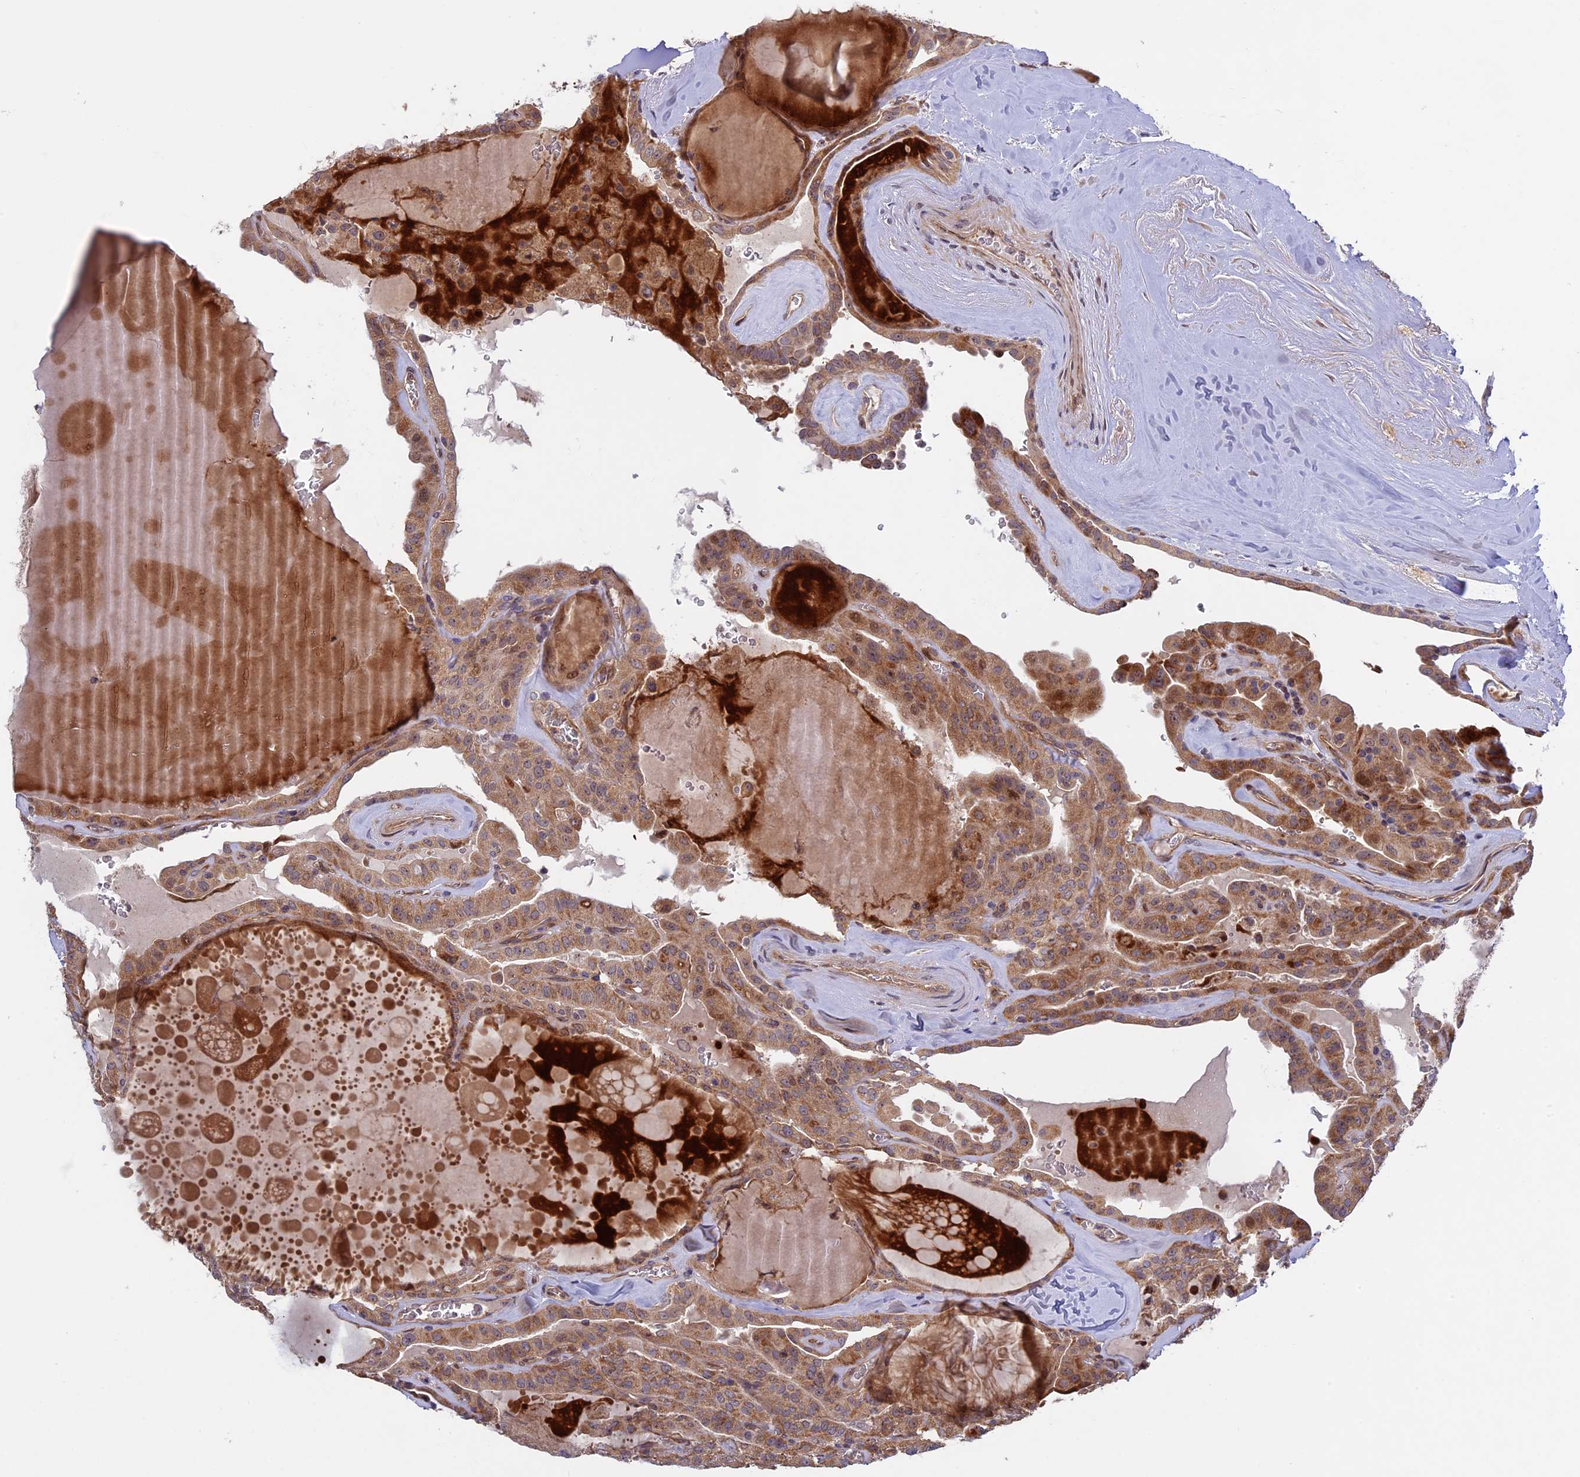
{"staining": {"intensity": "moderate", "quantity": ">75%", "location": "cytoplasmic/membranous"}, "tissue": "thyroid cancer", "cell_type": "Tumor cells", "image_type": "cancer", "snomed": [{"axis": "morphology", "description": "Papillary adenocarcinoma, NOS"}, {"axis": "topography", "description": "Thyroid gland"}], "caption": "Immunohistochemistry (IHC) (DAB) staining of papillary adenocarcinoma (thyroid) reveals moderate cytoplasmic/membranous protein expression in approximately >75% of tumor cells. The staining was performed using DAB, with brown indicating positive protein expression. Nuclei are stained blue with hematoxylin.", "gene": "FERMT1", "patient": {"sex": "male", "age": 52}}